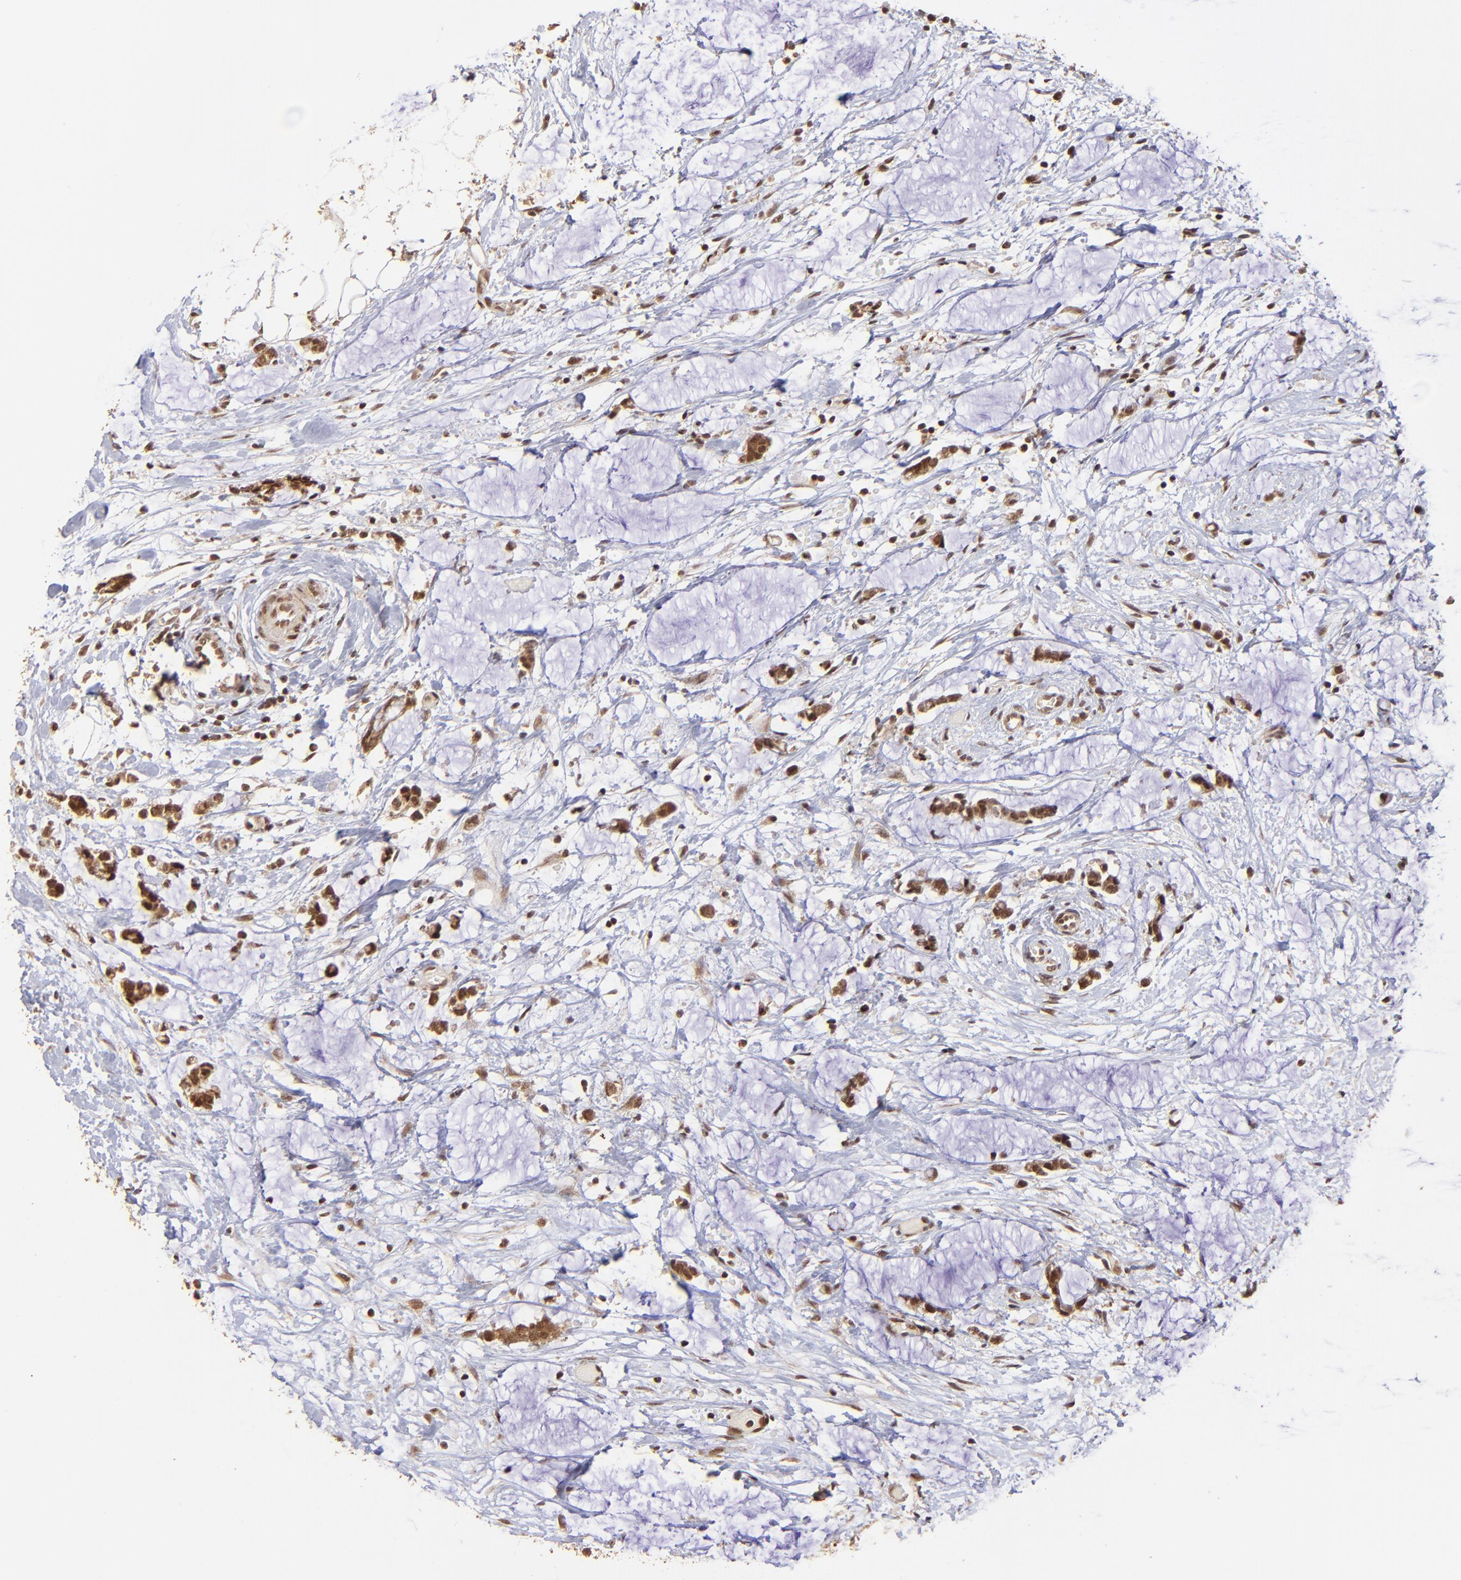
{"staining": {"intensity": "strong", "quantity": ">75%", "location": "cytoplasmic/membranous,nuclear"}, "tissue": "colorectal cancer", "cell_type": "Tumor cells", "image_type": "cancer", "snomed": [{"axis": "morphology", "description": "Adenocarcinoma, NOS"}, {"axis": "topography", "description": "Colon"}], "caption": "Immunohistochemistry (IHC) histopathology image of colorectal cancer (adenocarcinoma) stained for a protein (brown), which shows high levels of strong cytoplasmic/membranous and nuclear expression in approximately >75% of tumor cells.", "gene": "MED15", "patient": {"sex": "male", "age": 14}}